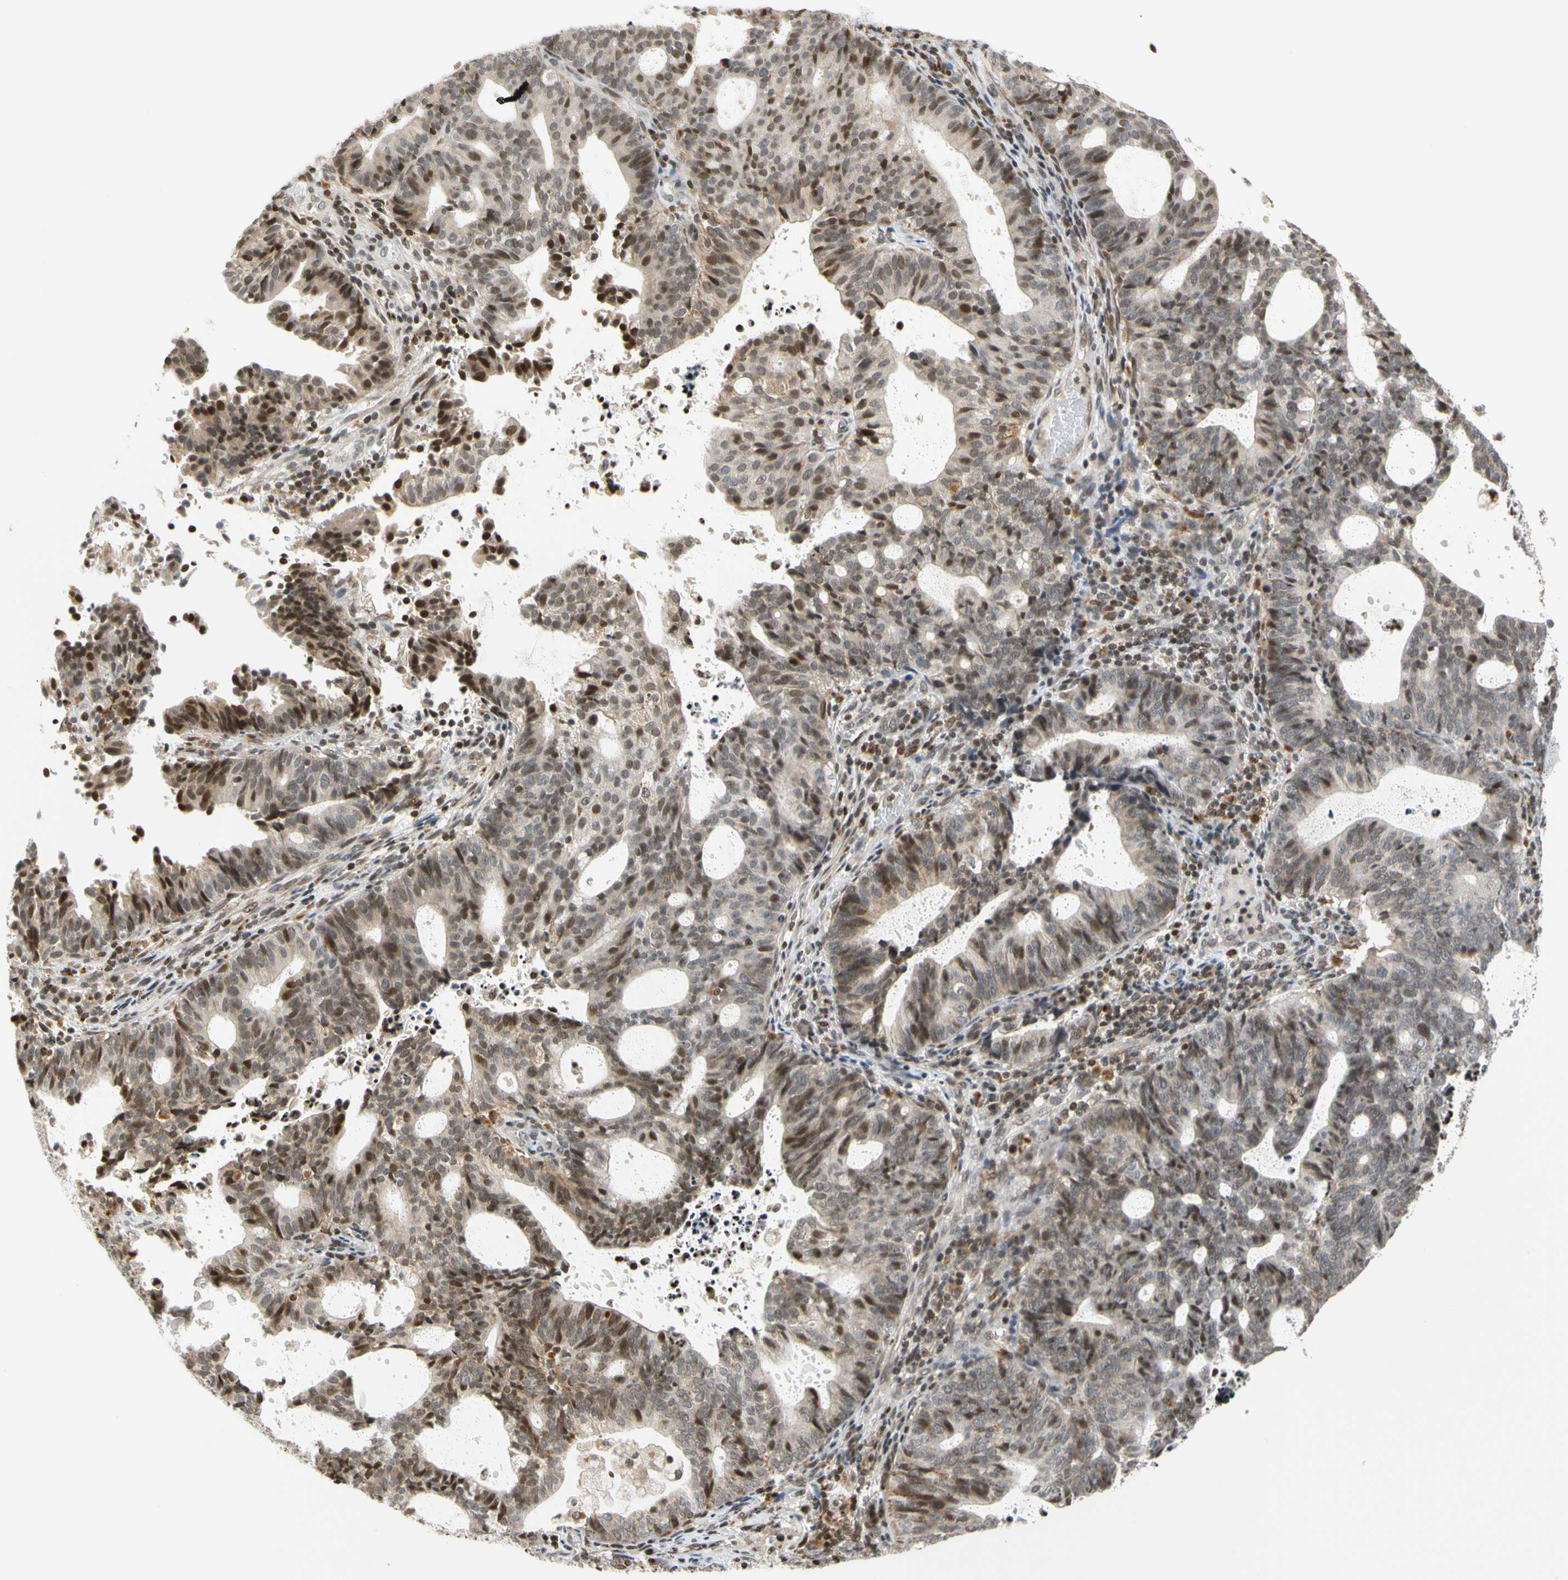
{"staining": {"intensity": "moderate", "quantity": "25%-75%", "location": "cytoplasmic/membranous,nuclear"}, "tissue": "endometrial cancer", "cell_type": "Tumor cells", "image_type": "cancer", "snomed": [{"axis": "morphology", "description": "Adenocarcinoma, NOS"}, {"axis": "topography", "description": "Uterus"}], "caption": "Endometrial cancer tissue exhibits moderate cytoplasmic/membranous and nuclear positivity in approximately 25%-75% of tumor cells", "gene": "CDK7", "patient": {"sex": "female", "age": 83}}